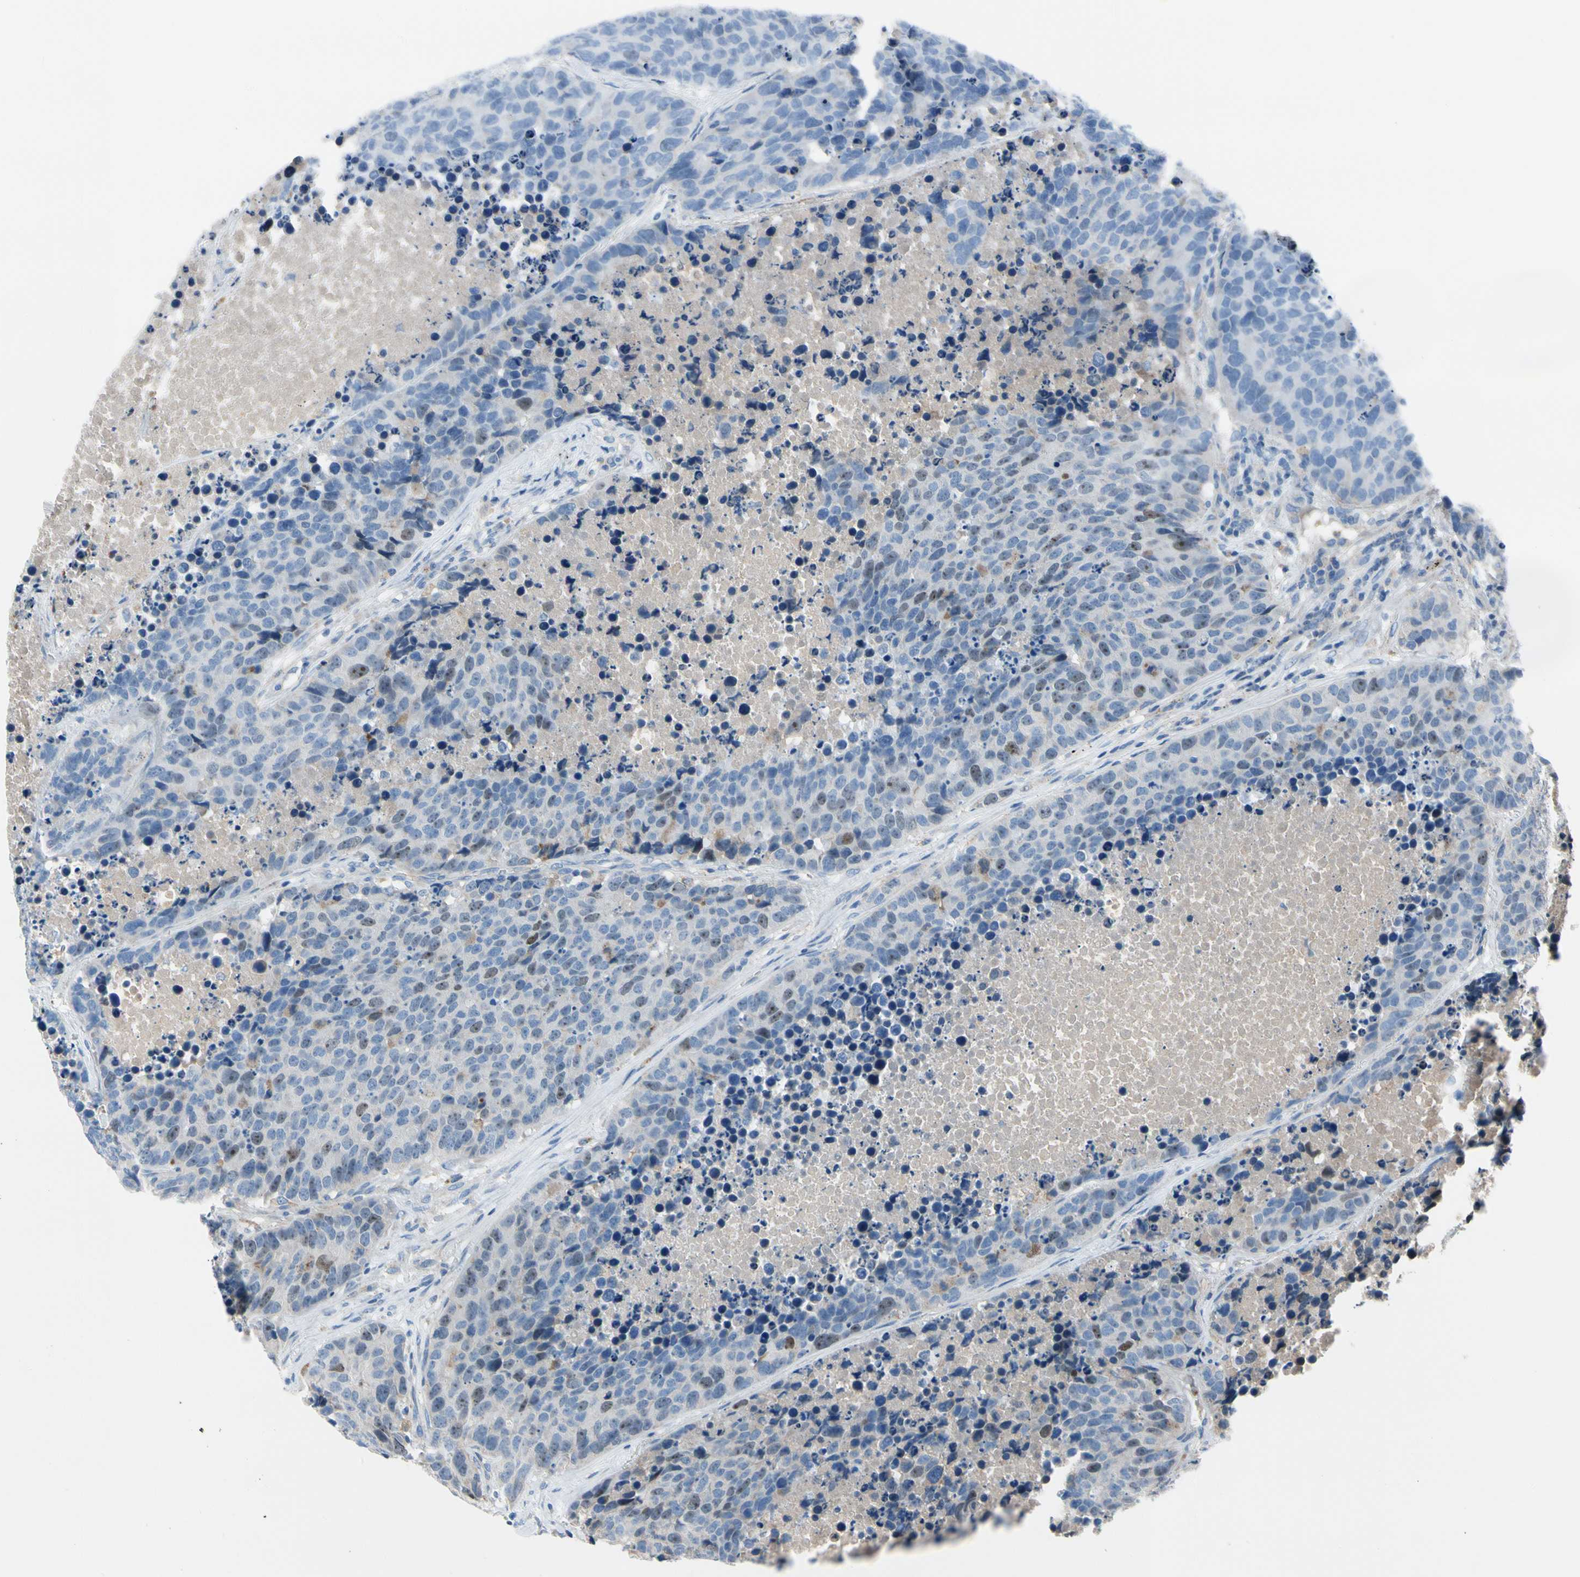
{"staining": {"intensity": "weak", "quantity": "<25%", "location": "nuclear"}, "tissue": "carcinoid", "cell_type": "Tumor cells", "image_type": "cancer", "snomed": [{"axis": "morphology", "description": "Carcinoid, malignant, NOS"}, {"axis": "topography", "description": "Lung"}], "caption": "High magnification brightfield microscopy of carcinoid stained with DAB (brown) and counterstained with hematoxylin (blue): tumor cells show no significant expression.", "gene": "HJURP", "patient": {"sex": "male", "age": 60}}